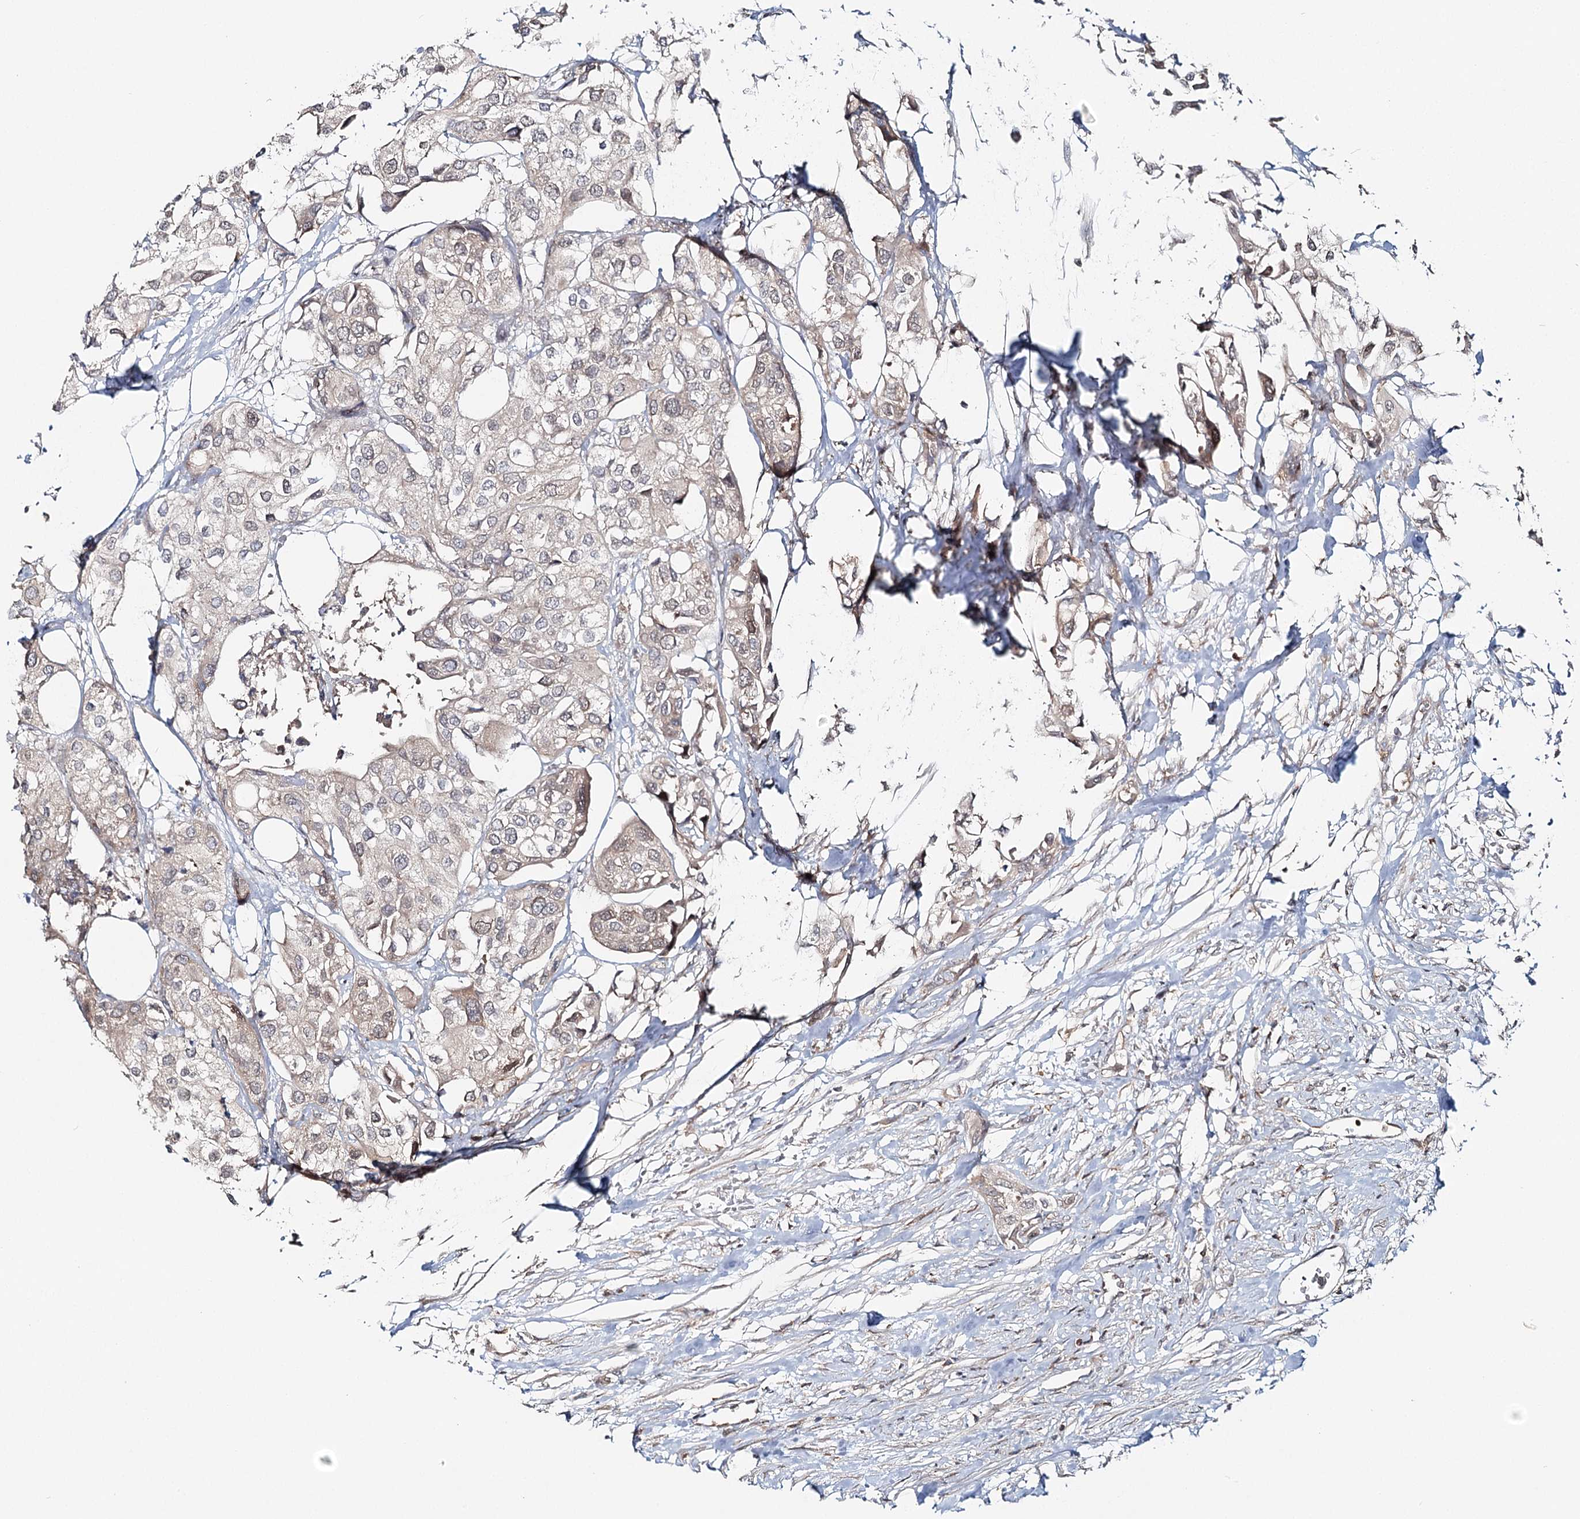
{"staining": {"intensity": "negative", "quantity": "none", "location": "none"}, "tissue": "urothelial cancer", "cell_type": "Tumor cells", "image_type": "cancer", "snomed": [{"axis": "morphology", "description": "Urothelial carcinoma, High grade"}, {"axis": "topography", "description": "Urinary bladder"}], "caption": "This histopathology image is of urothelial carcinoma (high-grade) stained with immunohistochemistry (IHC) to label a protein in brown with the nuclei are counter-stained blue. There is no staining in tumor cells. Nuclei are stained in blue.", "gene": "FAM120B", "patient": {"sex": "male", "age": 64}}